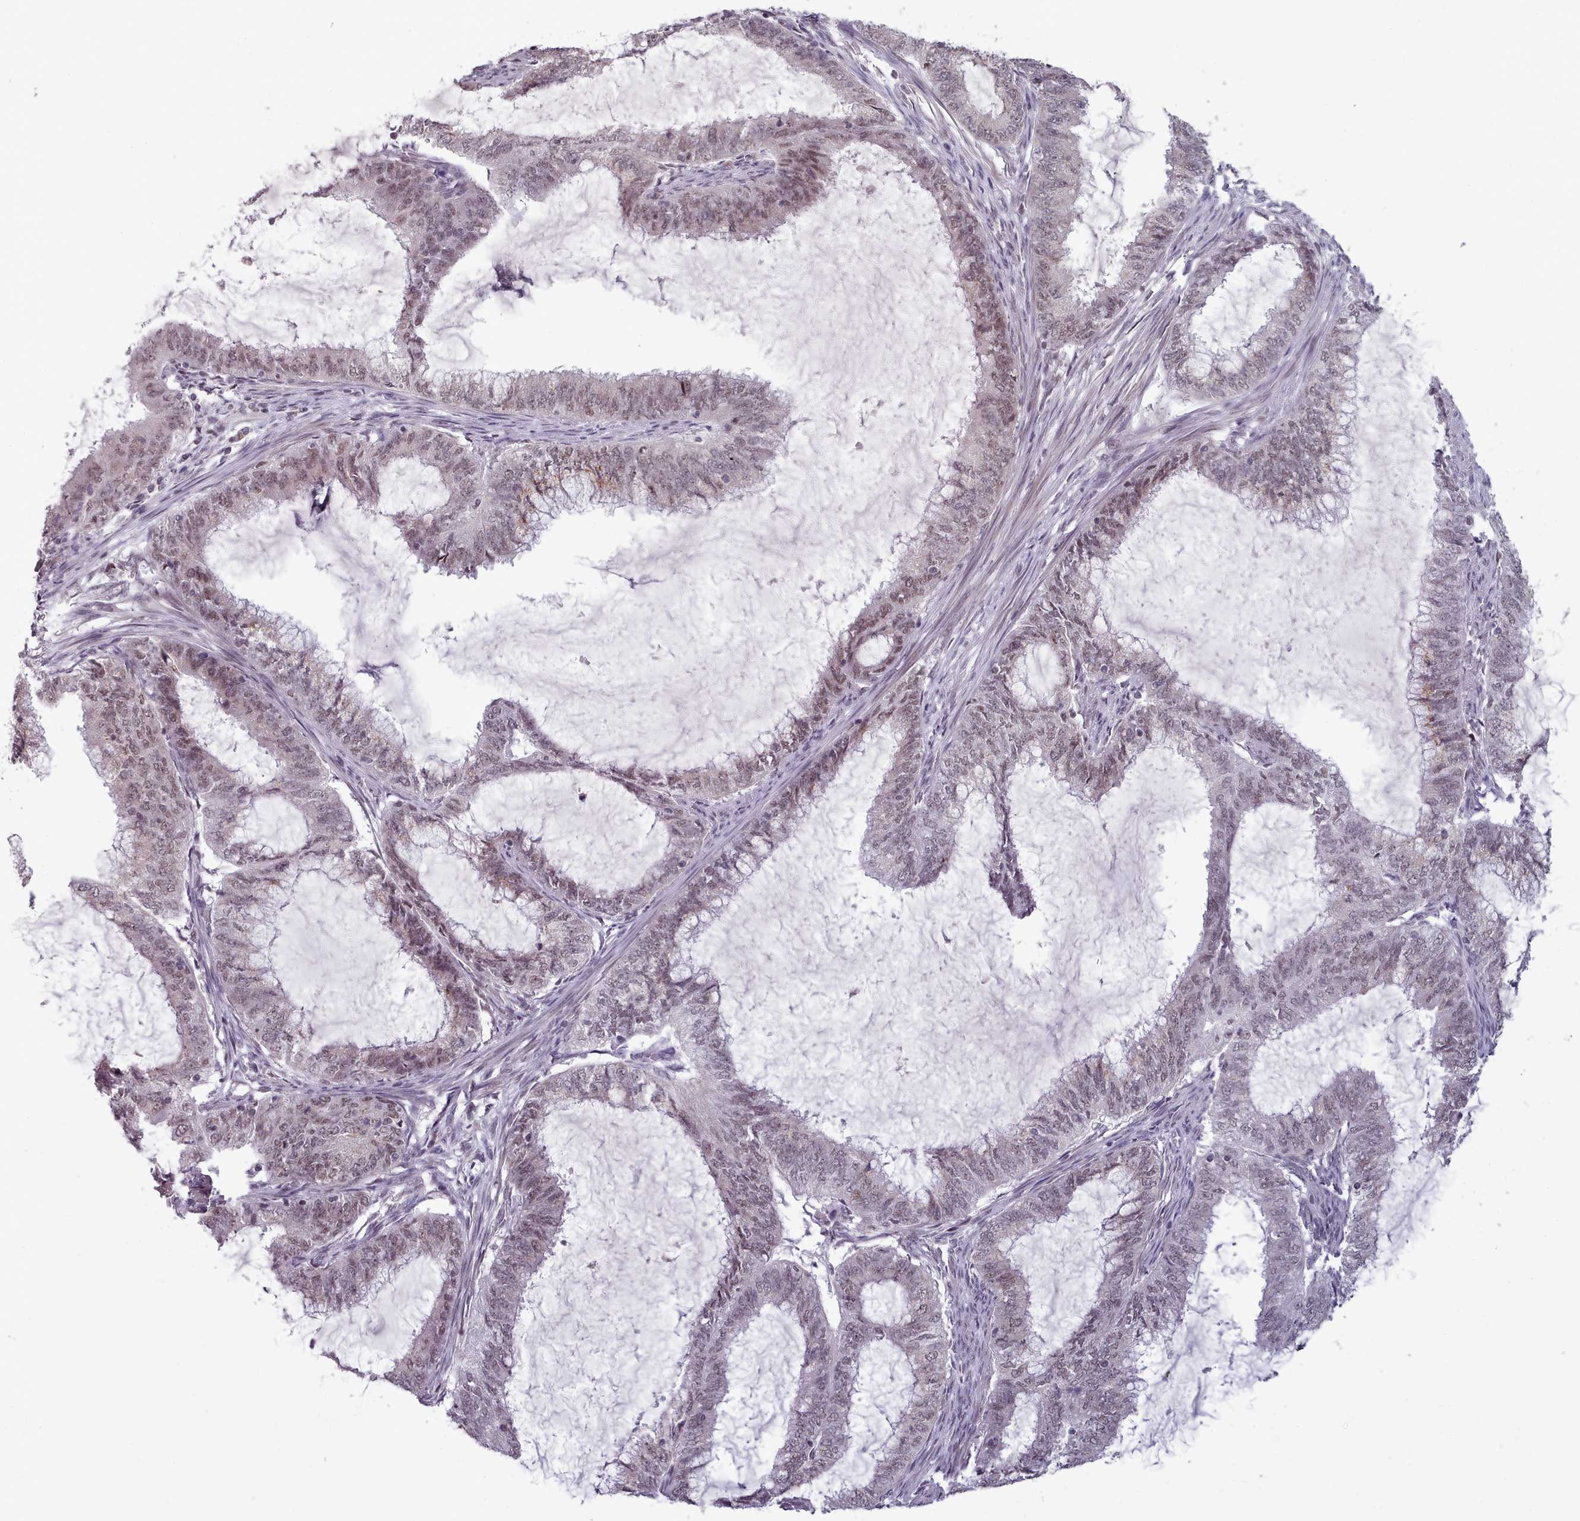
{"staining": {"intensity": "weak", "quantity": "25%-75%", "location": "nuclear"}, "tissue": "endometrial cancer", "cell_type": "Tumor cells", "image_type": "cancer", "snomed": [{"axis": "morphology", "description": "Adenocarcinoma, NOS"}, {"axis": "topography", "description": "Endometrium"}], "caption": "Immunohistochemistry histopathology image of adenocarcinoma (endometrial) stained for a protein (brown), which demonstrates low levels of weak nuclear positivity in about 25%-75% of tumor cells.", "gene": "SRSF9", "patient": {"sex": "female", "age": 51}}